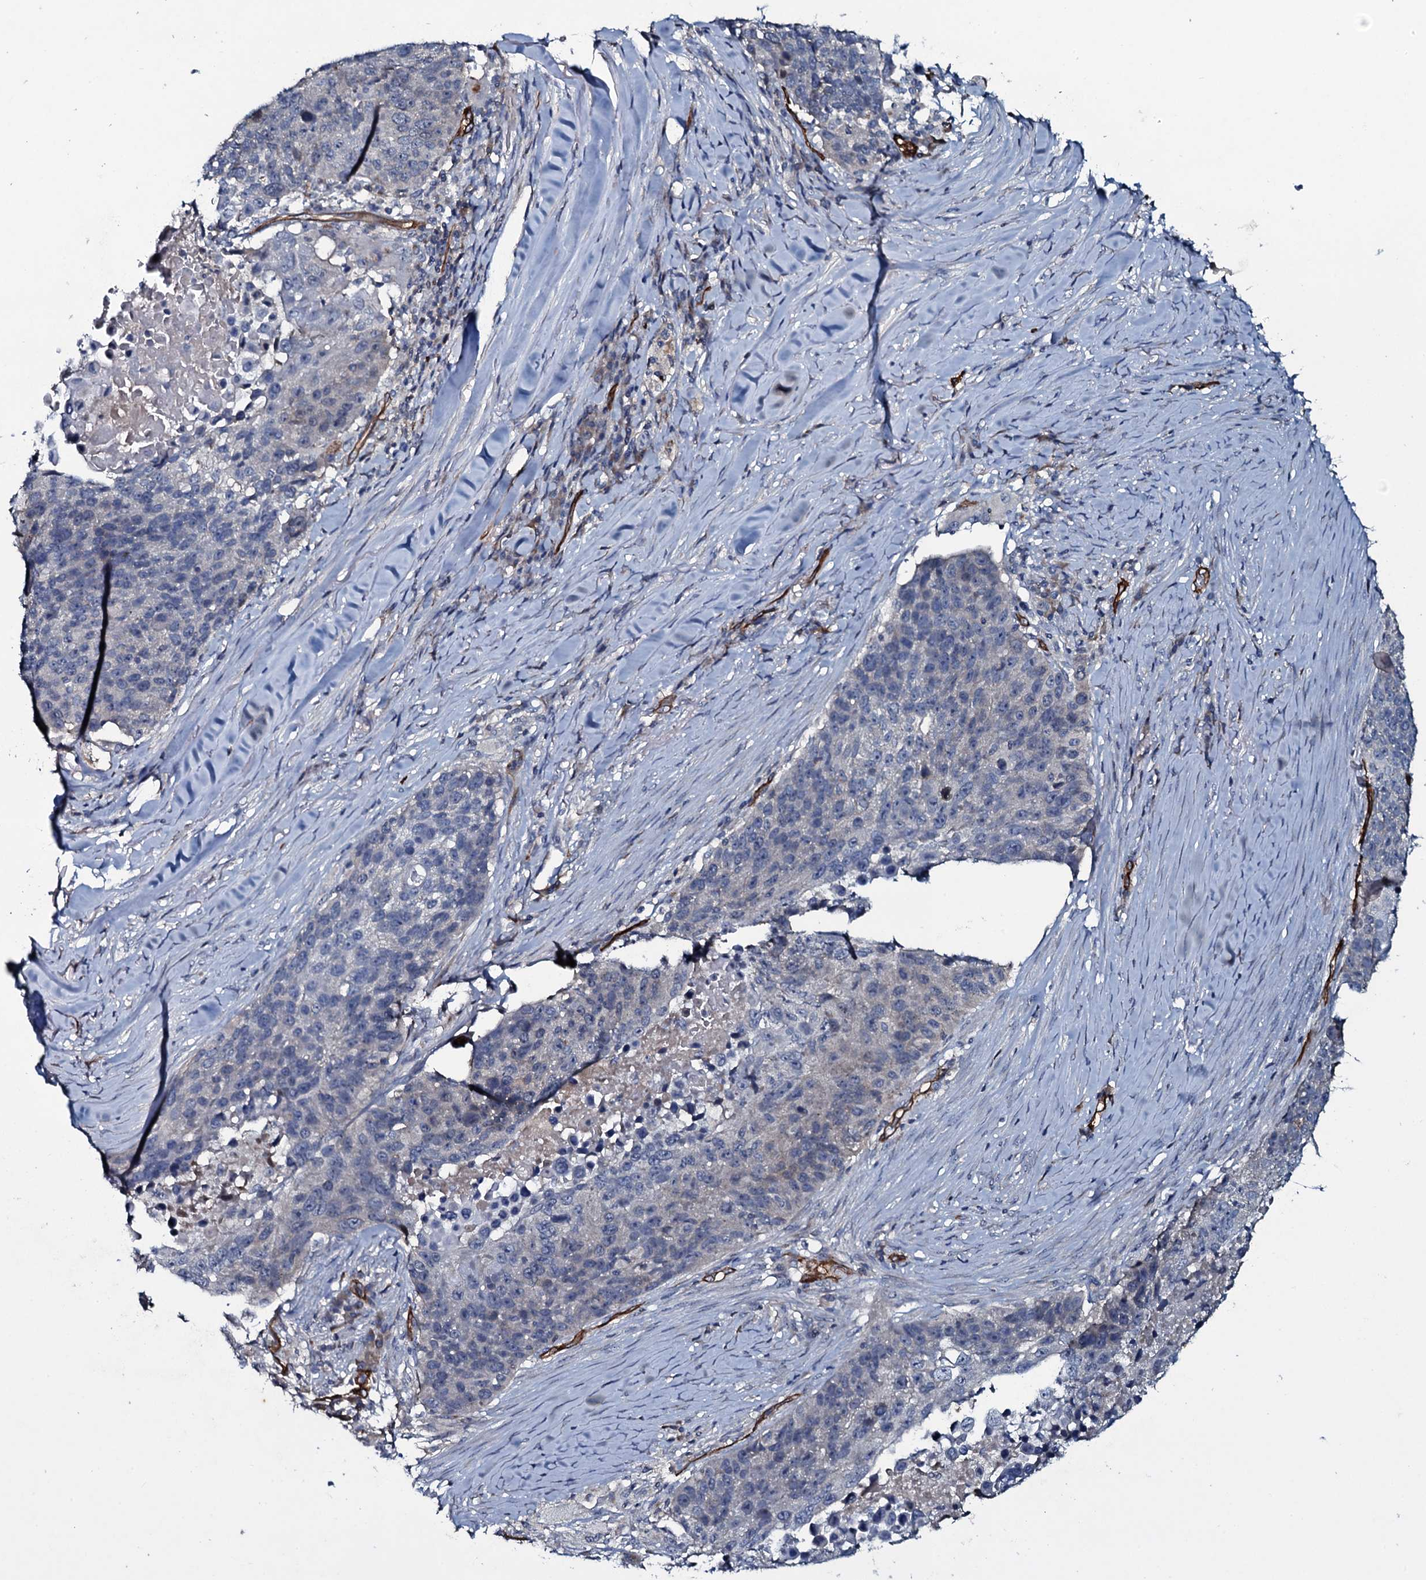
{"staining": {"intensity": "negative", "quantity": "none", "location": "none"}, "tissue": "lung cancer", "cell_type": "Tumor cells", "image_type": "cancer", "snomed": [{"axis": "morphology", "description": "Normal tissue, NOS"}, {"axis": "morphology", "description": "Squamous cell carcinoma, NOS"}, {"axis": "topography", "description": "Lymph node"}, {"axis": "topography", "description": "Lung"}], "caption": "This is a micrograph of immunohistochemistry (IHC) staining of lung cancer (squamous cell carcinoma), which shows no positivity in tumor cells.", "gene": "CLEC14A", "patient": {"sex": "male", "age": 66}}